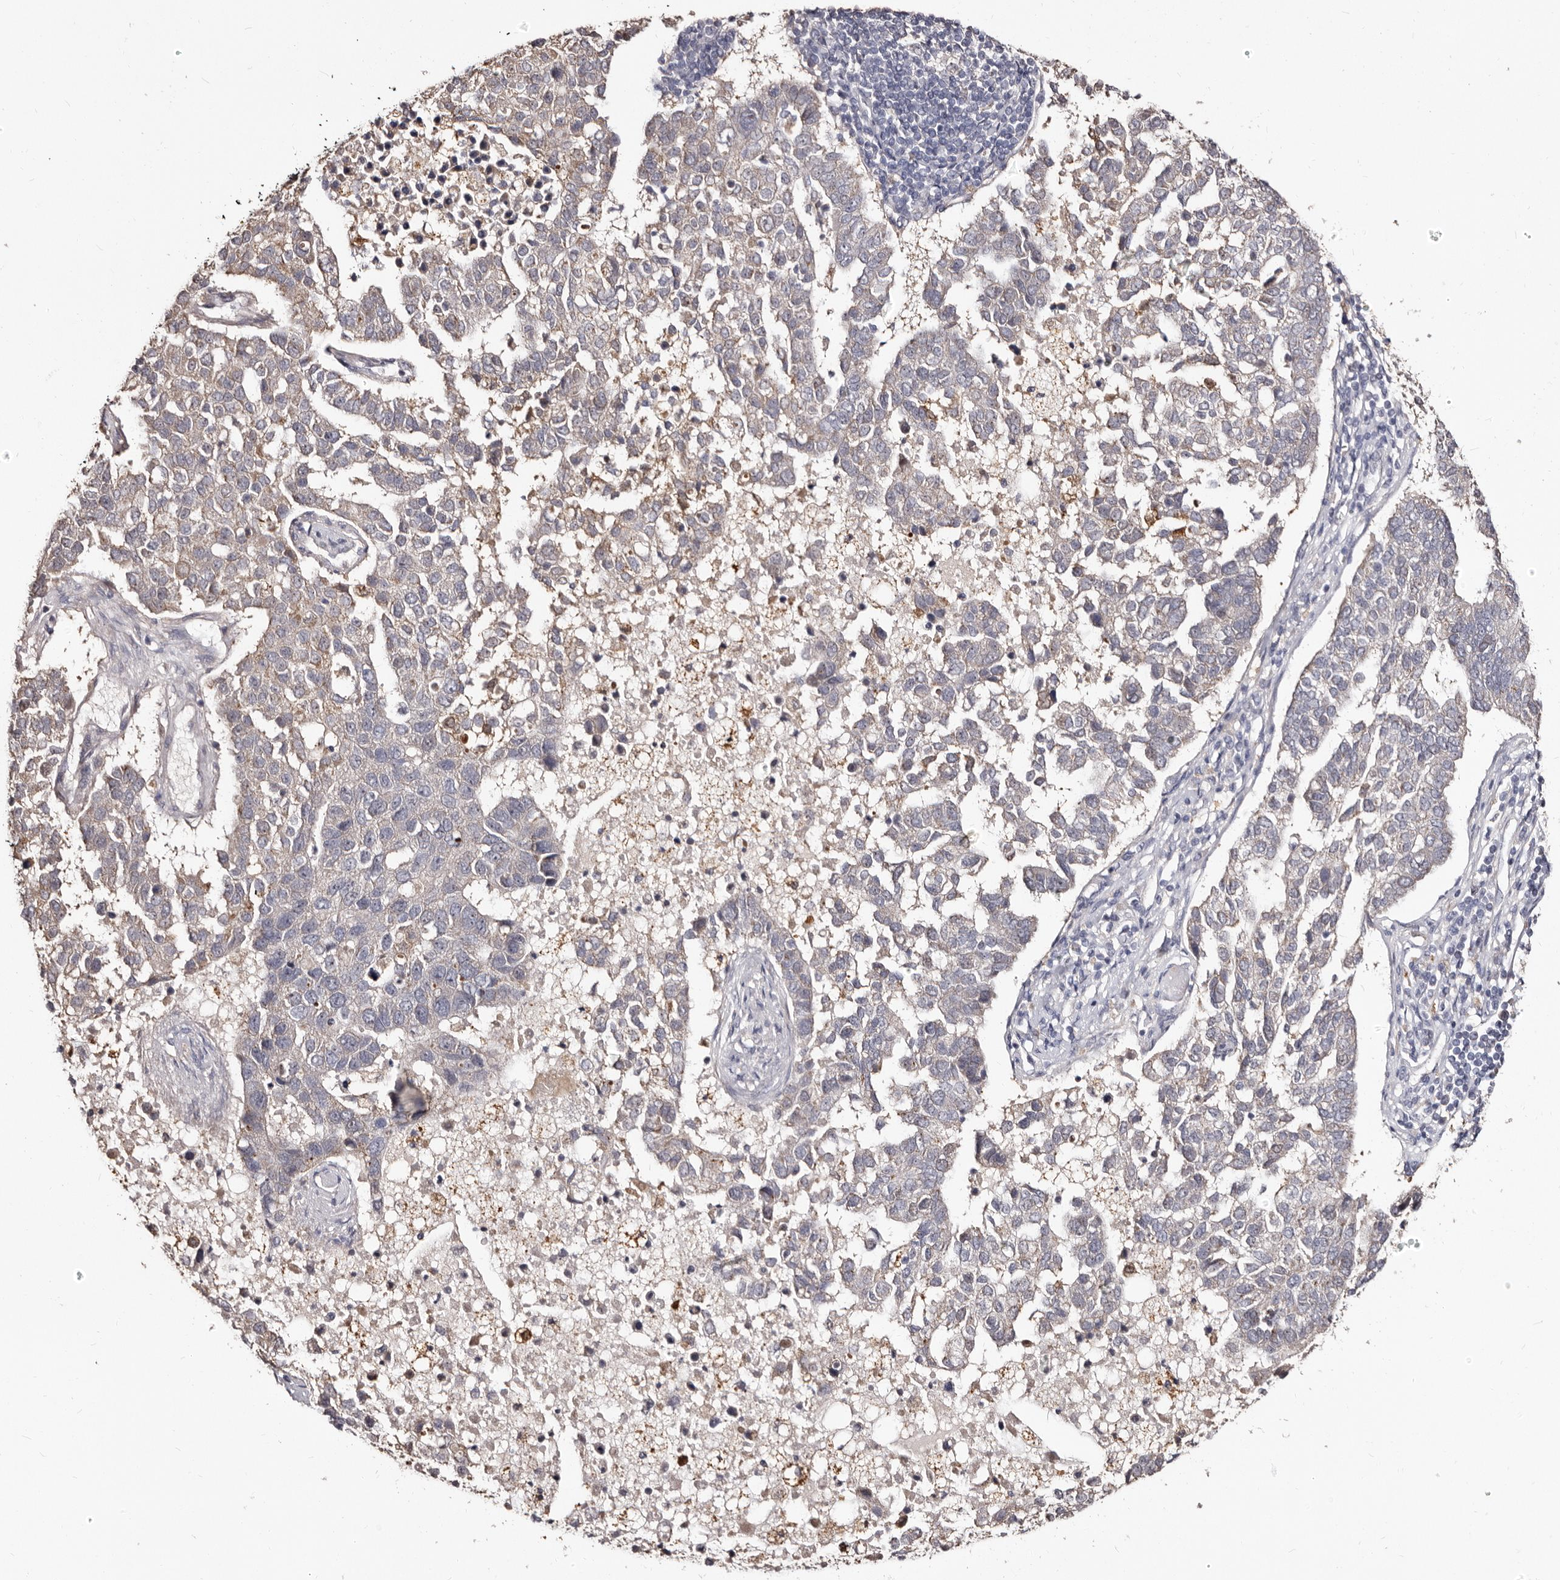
{"staining": {"intensity": "negative", "quantity": "none", "location": "none"}, "tissue": "pancreatic cancer", "cell_type": "Tumor cells", "image_type": "cancer", "snomed": [{"axis": "morphology", "description": "Adenocarcinoma, NOS"}, {"axis": "topography", "description": "Pancreas"}], "caption": "This is a photomicrograph of immunohistochemistry staining of adenocarcinoma (pancreatic), which shows no staining in tumor cells.", "gene": "PTAFR", "patient": {"sex": "female", "age": 61}}